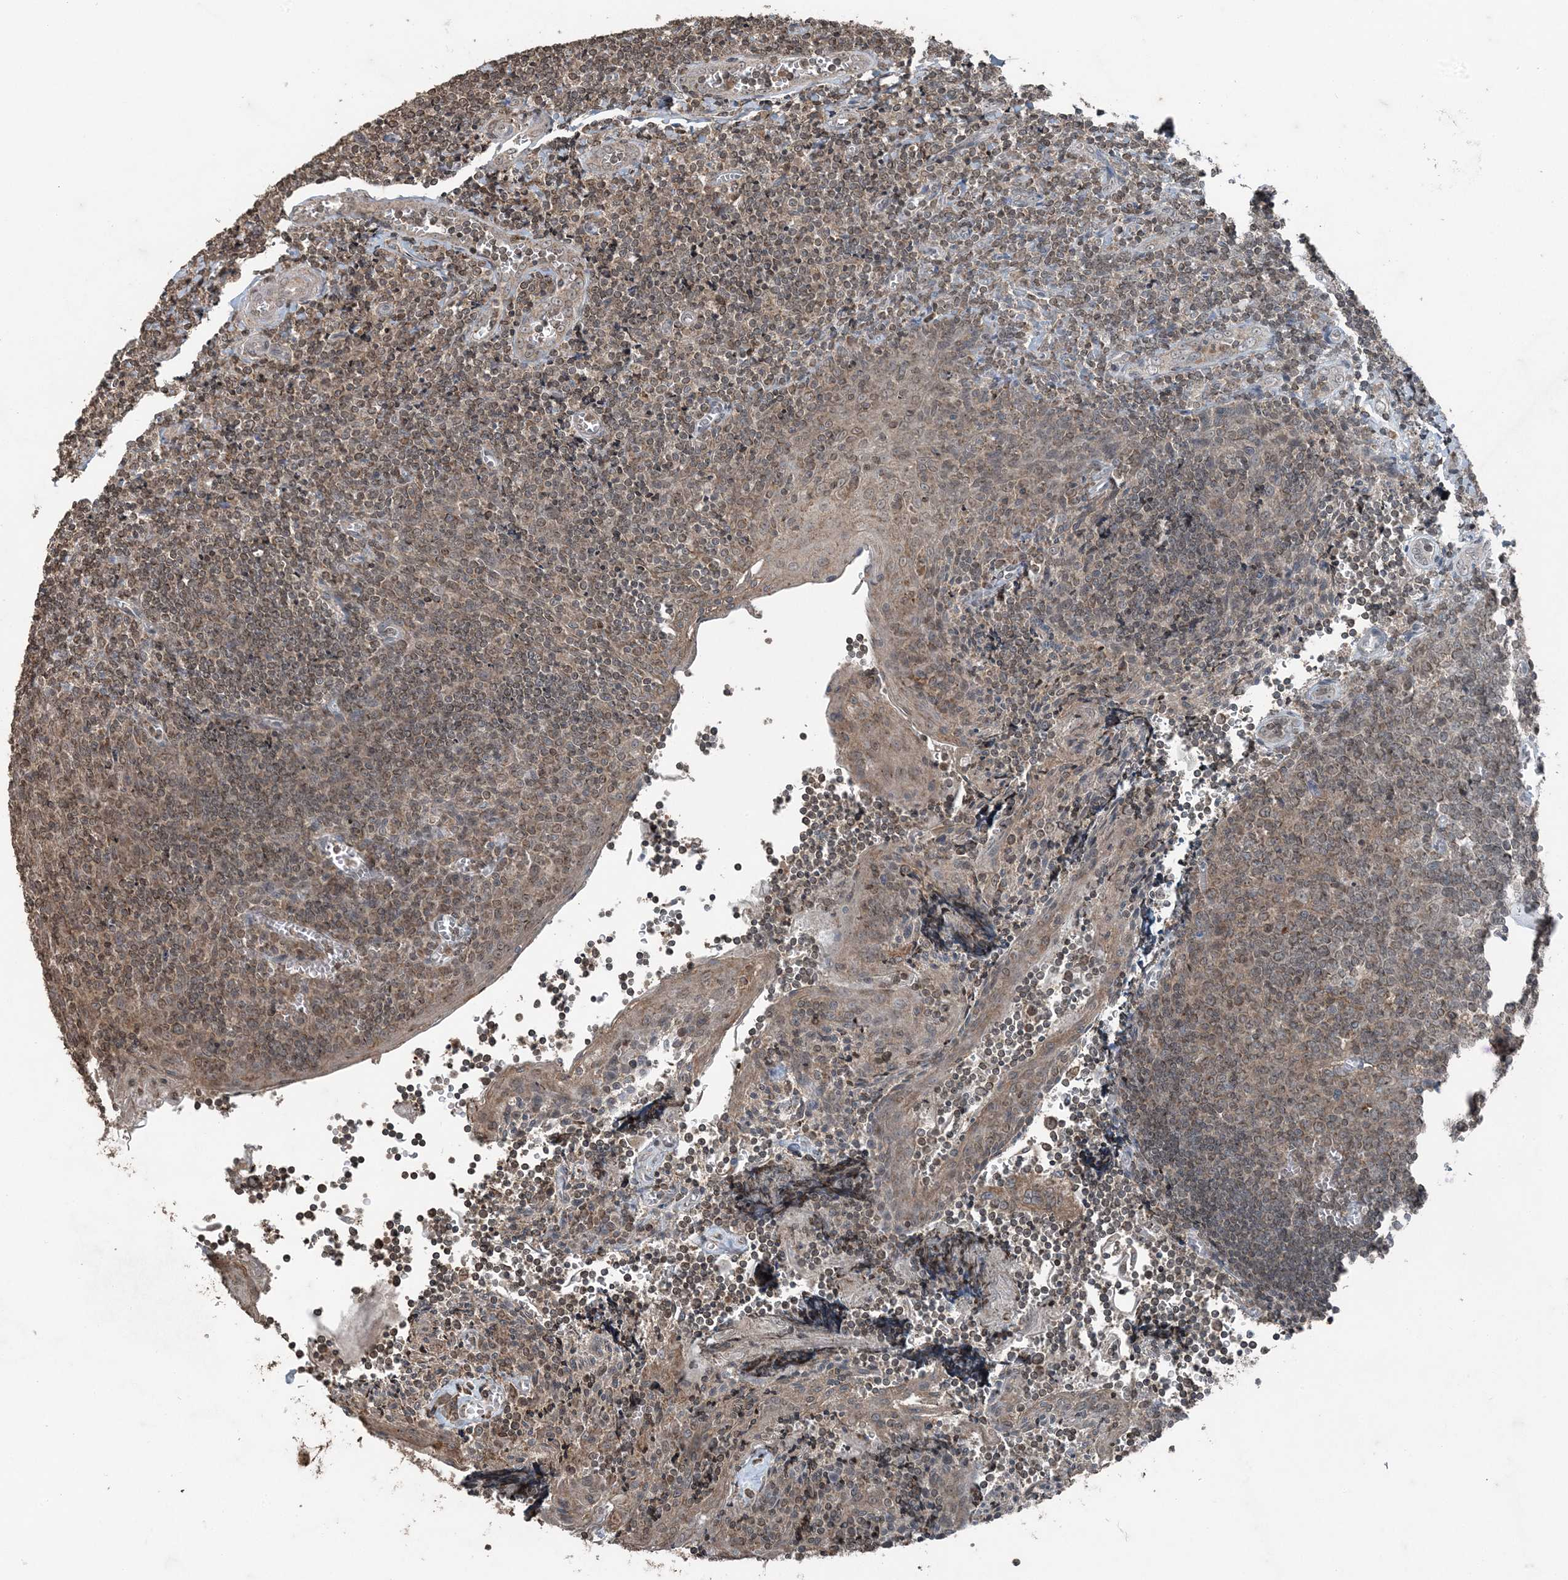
{"staining": {"intensity": "moderate", "quantity": "25%-75%", "location": "cytoplasmic/membranous"}, "tissue": "tonsil", "cell_type": "Germinal center cells", "image_type": "normal", "snomed": [{"axis": "morphology", "description": "Normal tissue, NOS"}, {"axis": "topography", "description": "Tonsil"}], "caption": "Moderate cytoplasmic/membranous protein positivity is present in approximately 25%-75% of germinal center cells in tonsil. (DAB IHC with brightfield microscopy, high magnification).", "gene": "GNL1", "patient": {"sex": "male", "age": 27}}